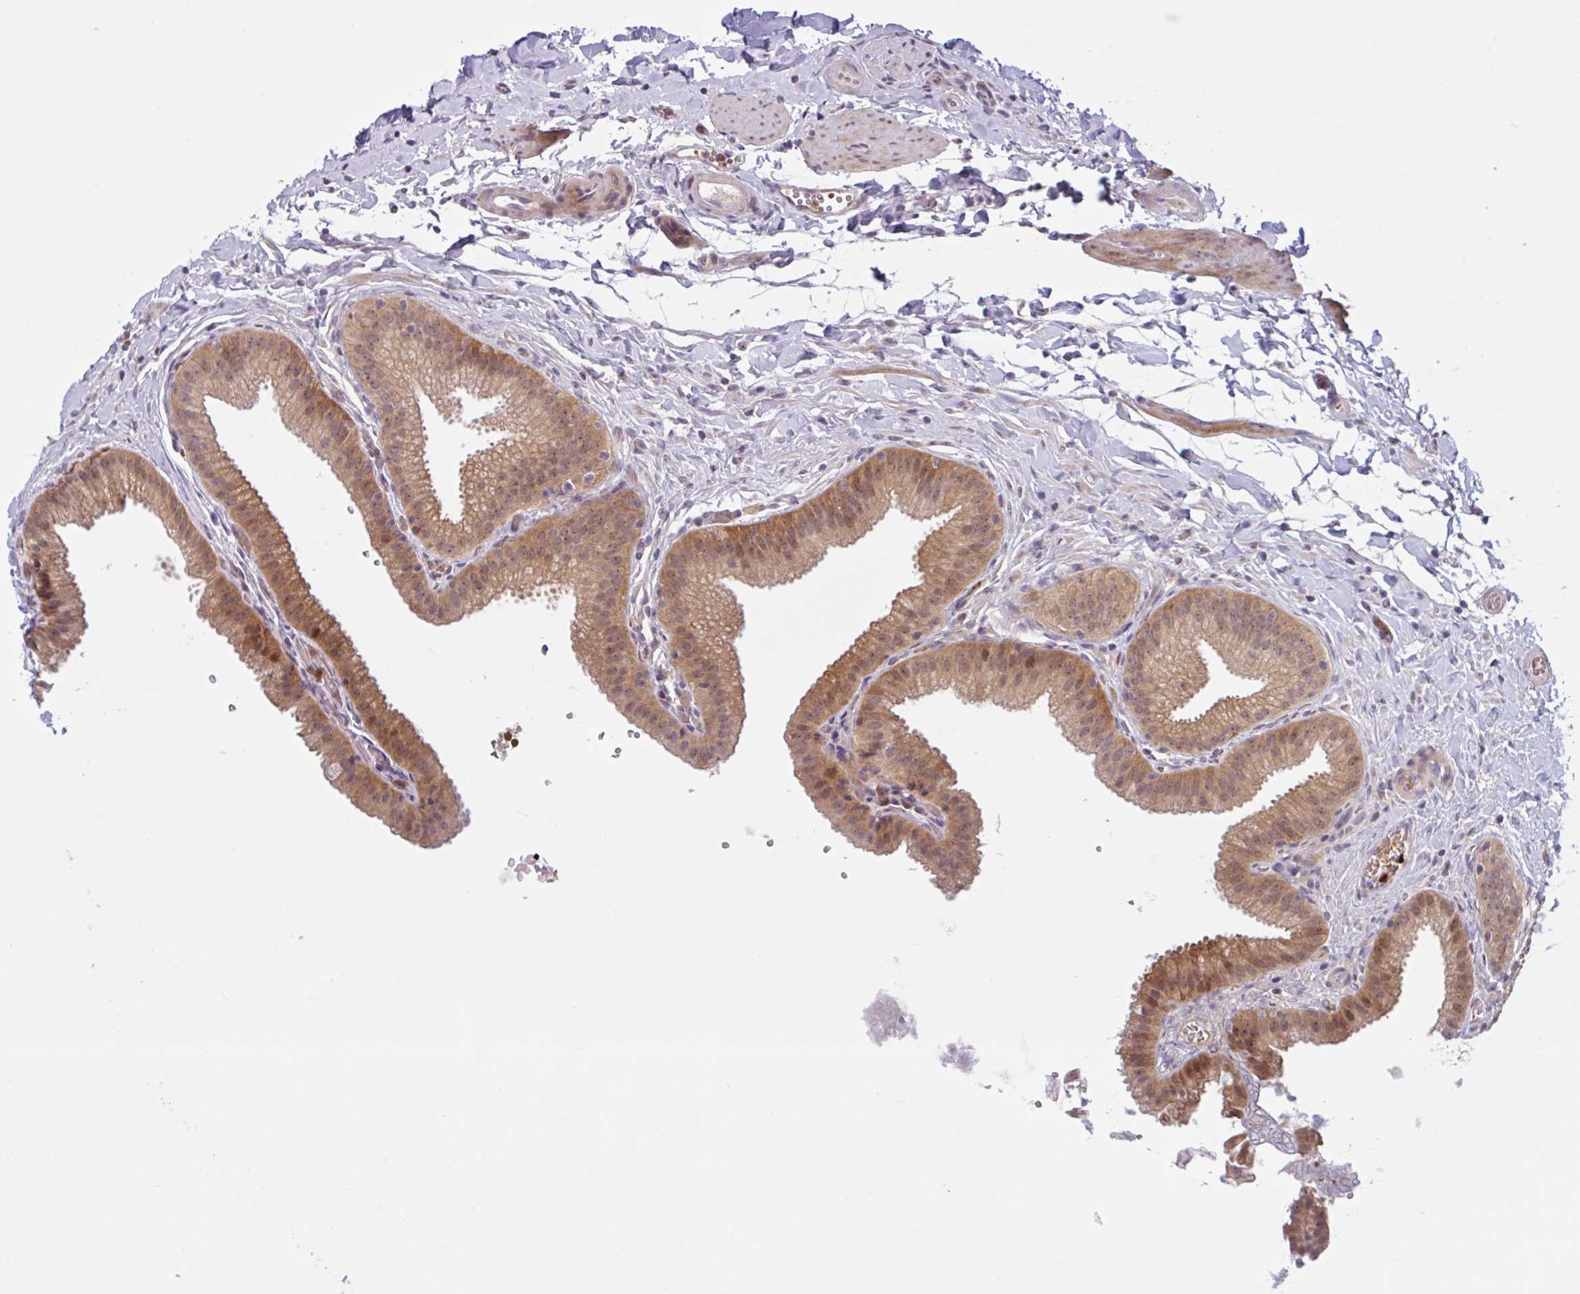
{"staining": {"intensity": "moderate", "quantity": ">75%", "location": "cytoplasmic/membranous"}, "tissue": "gallbladder", "cell_type": "Glandular cells", "image_type": "normal", "snomed": [{"axis": "morphology", "description": "Normal tissue, NOS"}, {"axis": "topography", "description": "Gallbladder"}], "caption": "Normal gallbladder reveals moderate cytoplasmic/membranous positivity in about >75% of glandular cells, visualized by immunohistochemistry. (DAB (3,3'-diaminobenzidine) IHC with brightfield microscopy, high magnification).", "gene": "HMBS", "patient": {"sex": "female", "age": 63}}